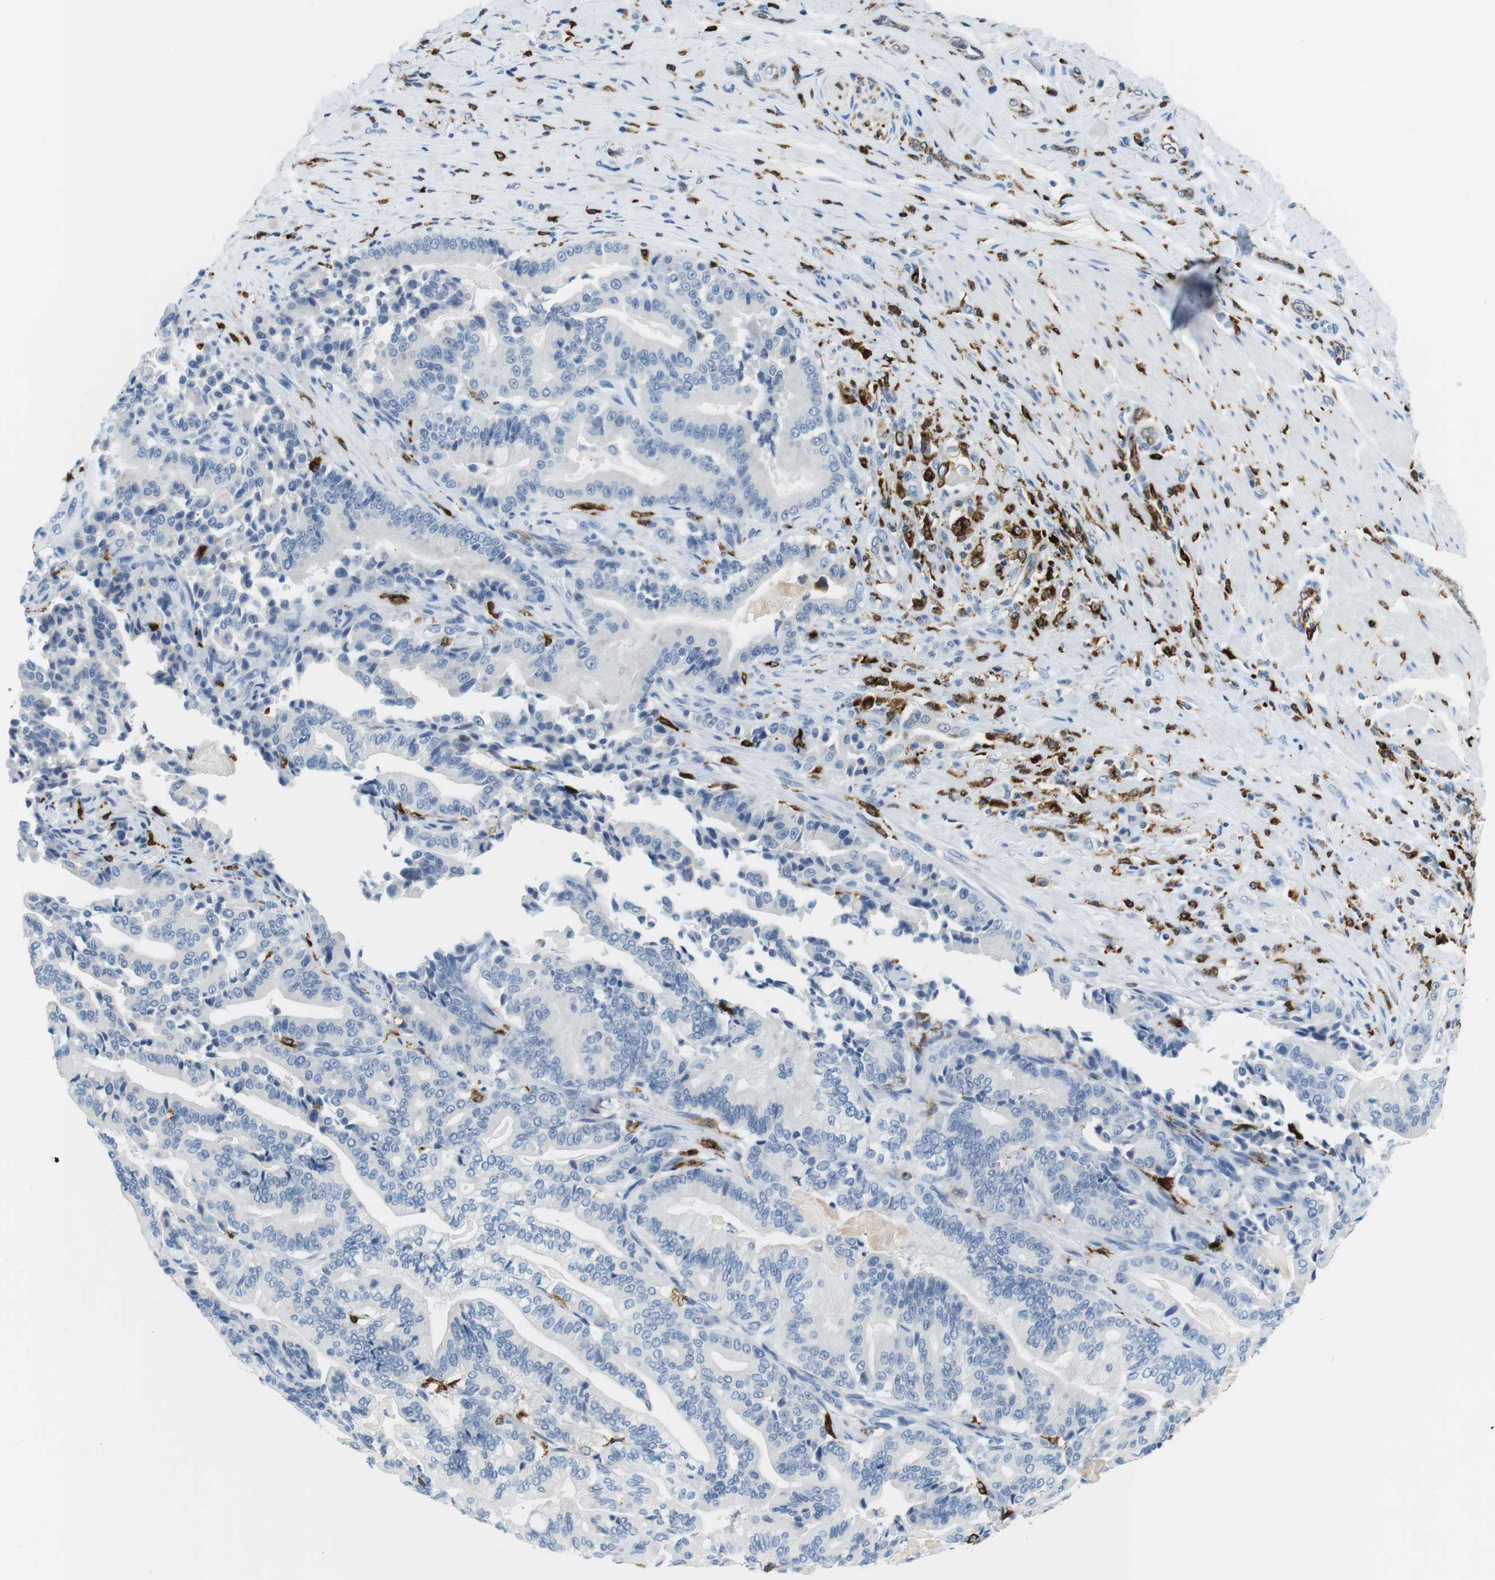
{"staining": {"intensity": "negative", "quantity": "none", "location": "none"}, "tissue": "pancreatic cancer", "cell_type": "Tumor cells", "image_type": "cancer", "snomed": [{"axis": "morphology", "description": "Normal tissue, NOS"}, {"axis": "morphology", "description": "Adenocarcinoma, NOS"}, {"axis": "topography", "description": "Pancreas"}], "caption": "Pancreatic adenocarcinoma stained for a protein using immunohistochemistry (IHC) demonstrates no expression tumor cells.", "gene": "CIITA", "patient": {"sex": "male", "age": 63}}